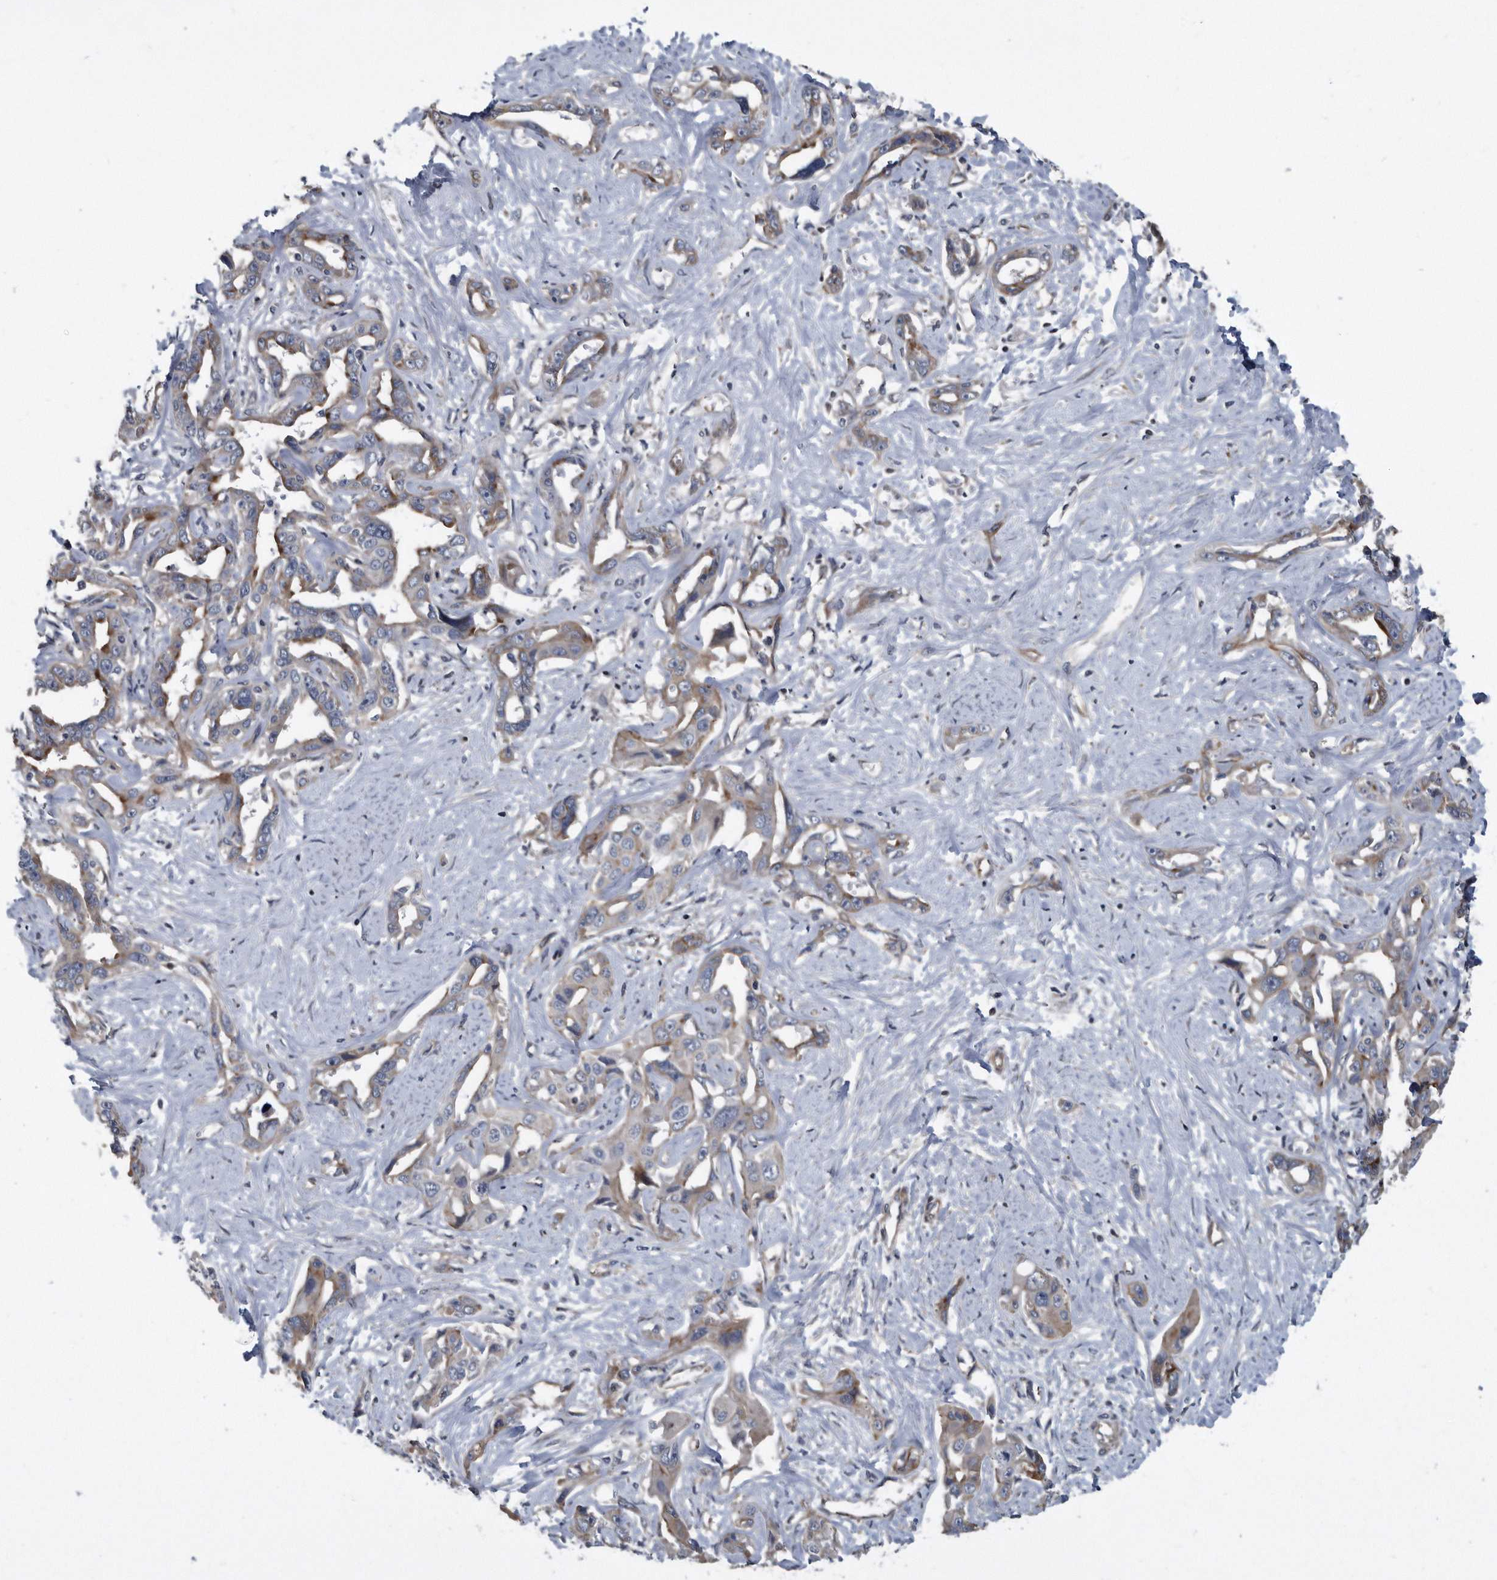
{"staining": {"intensity": "weak", "quantity": "25%-75%", "location": "cytoplasmic/membranous"}, "tissue": "liver cancer", "cell_type": "Tumor cells", "image_type": "cancer", "snomed": [{"axis": "morphology", "description": "Cholangiocarcinoma"}, {"axis": "topography", "description": "Liver"}], "caption": "IHC histopathology image of liver cholangiocarcinoma stained for a protein (brown), which exhibits low levels of weak cytoplasmic/membranous staining in approximately 25%-75% of tumor cells.", "gene": "ARMCX1", "patient": {"sex": "male", "age": 59}}